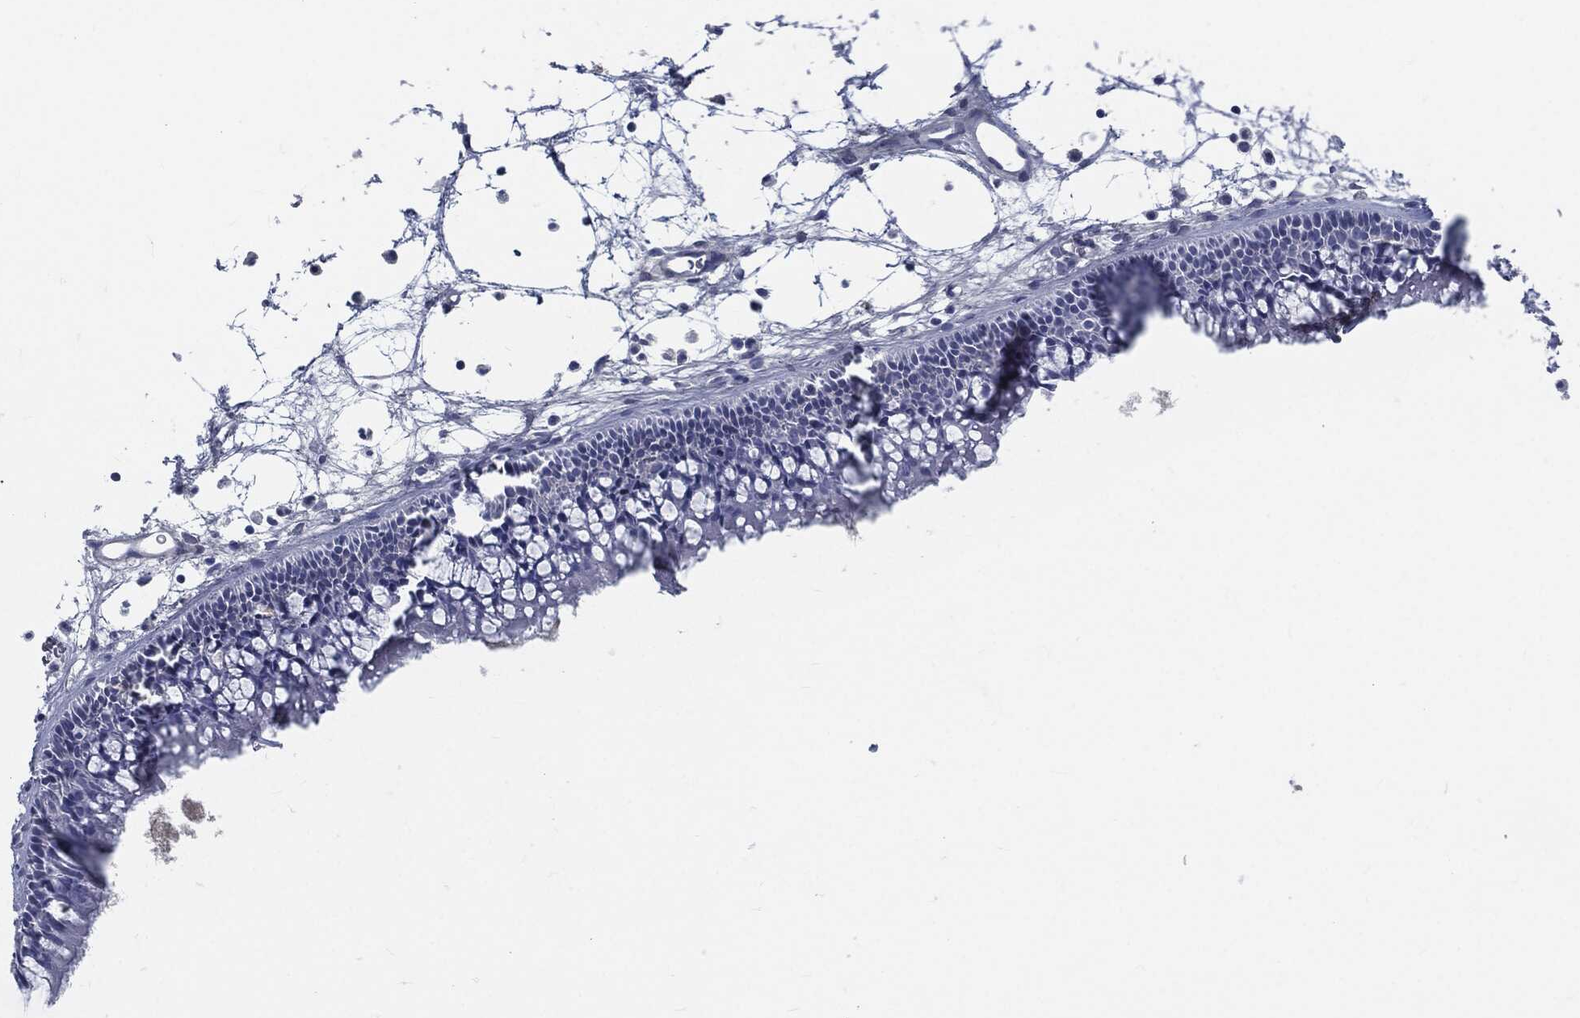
{"staining": {"intensity": "negative", "quantity": "none", "location": "none"}, "tissue": "nasopharynx", "cell_type": "Respiratory epithelial cells", "image_type": "normal", "snomed": [{"axis": "morphology", "description": "Normal tissue, NOS"}, {"axis": "topography", "description": "Nasopharynx"}], "caption": "A high-resolution image shows immunohistochemistry (IHC) staining of unremarkable nasopharynx, which displays no significant expression in respiratory epithelial cells. The staining was performed using DAB to visualize the protein expression in brown, while the nuclei were stained in blue with hematoxylin (Magnification: 20x).", "gene": "MST1", "patient": {"sex": "male", "age": 58}}